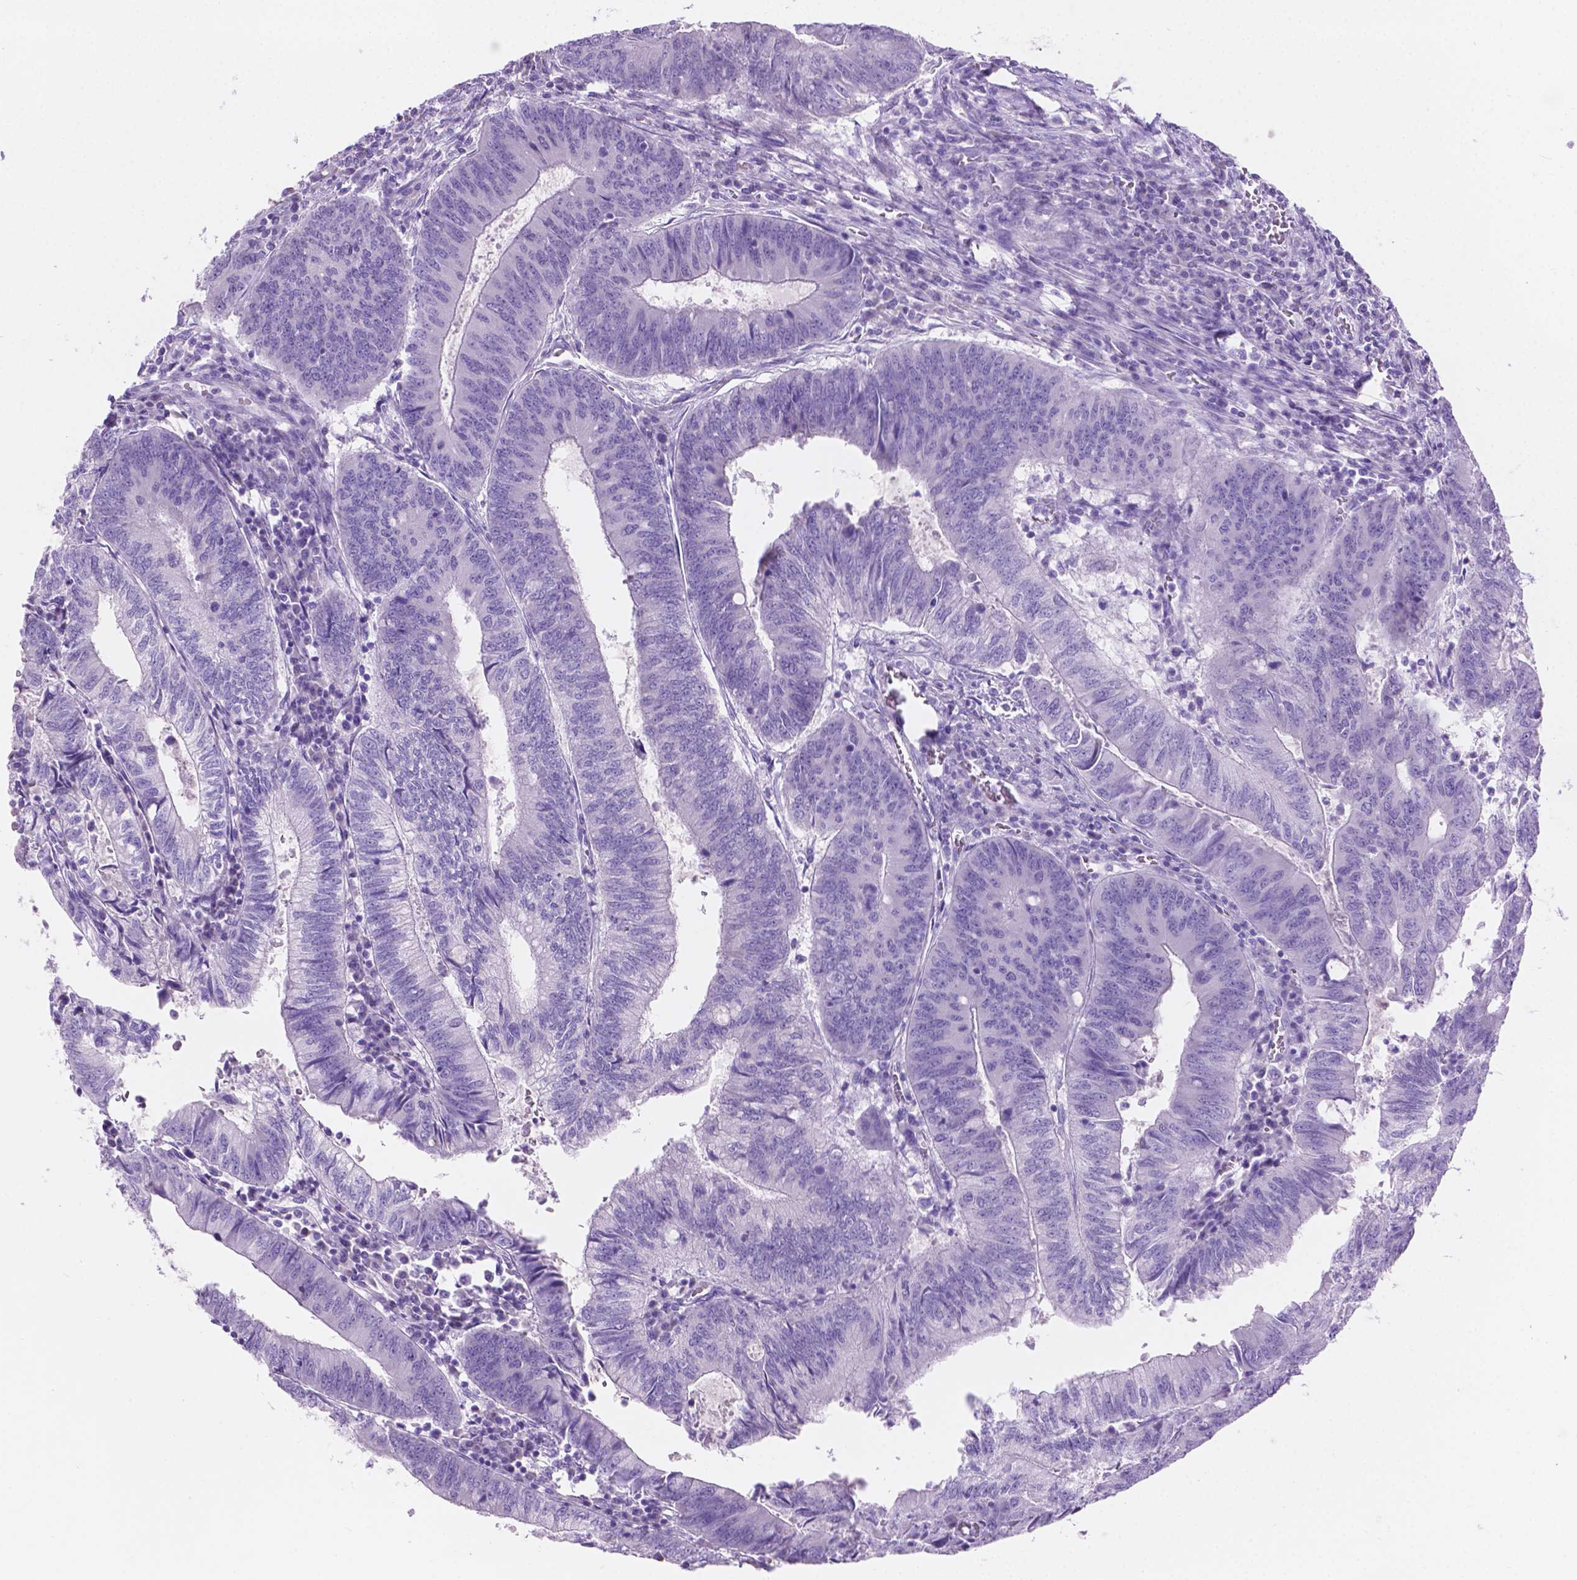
{"staining": {"intensity": "negative", "quantity": "none", "location": "none"}, "tissue": "colorectal cancer", "cell_type": "Tumor cells", "image_type": "cancer", "snomed": [{"axis": "morphology", "description": "Adenocarcinoma, NOS"}, {"axis": "topography", "description": "Colon"}], "caption": "Immunohistochemistry of adenocarcinoma (colorectal) shows no expression in tumor cells.", "gene": "GRIN2B", "patient": {"sex": "male", "age": 67}}